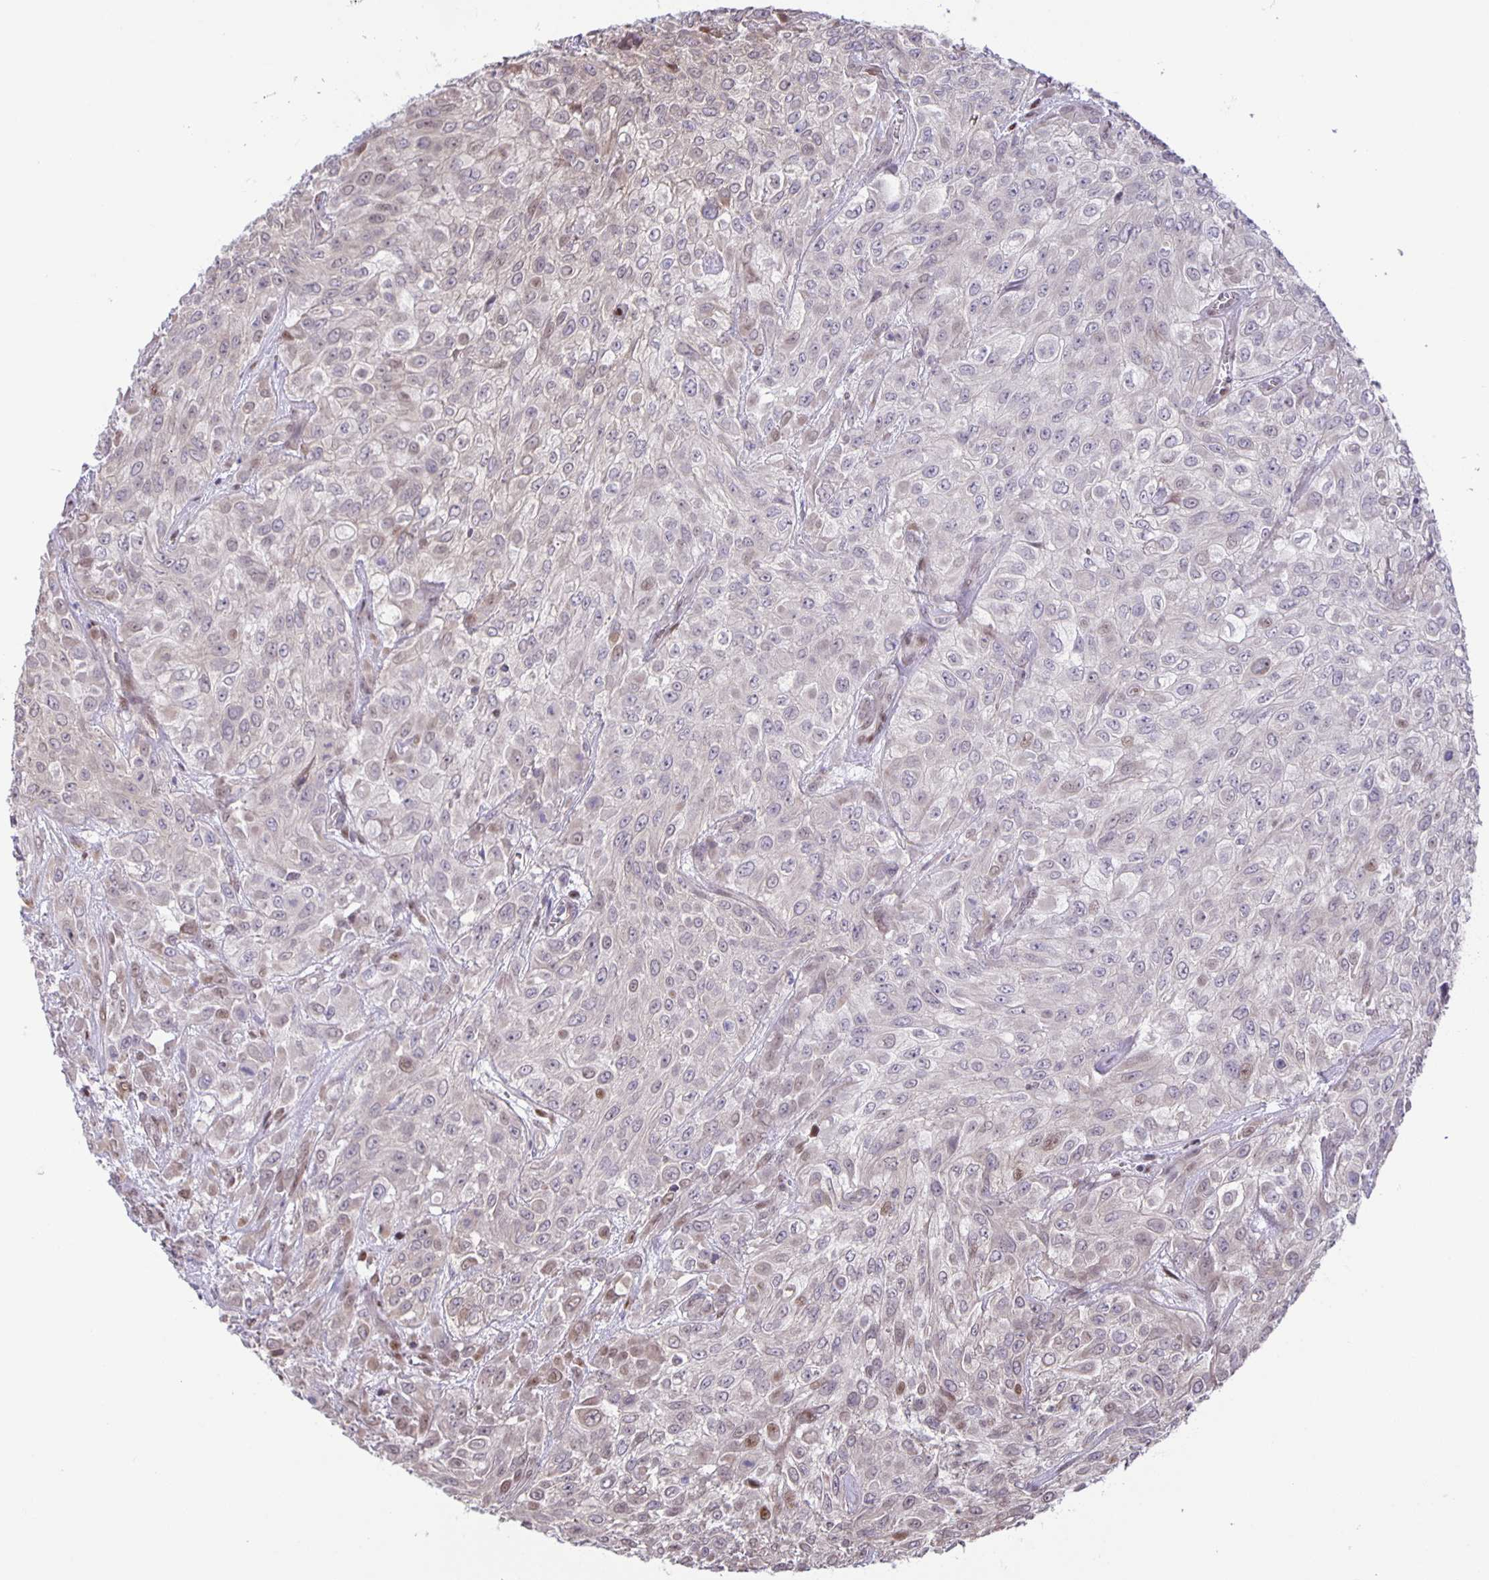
{"staining": {"intensity": "weak", "quantity": "<25%", "location": "cytoplasmic/membranous,nuclear"}, "tissue": "urothelial cancer", "cell_type": "Tumor cells", "image_type": "cancer", "snomed": [{"axis": "morphology", "description": "Urothelial carcinoma, High grade"}, {"axis": "topography", "description": "Urinary bladder"}], "caption": "IHC of urothelial cancer demonstrates no expression in tumor cells. (Stains: DAB (3,3'-diaminobenzidine) immunohistochemistry with hematoxylin counter stain, Microscopy: brightfield microscopy at high magnification).", "gene": "MAPK12", "patient": {"sex": "male", "age": 57}}